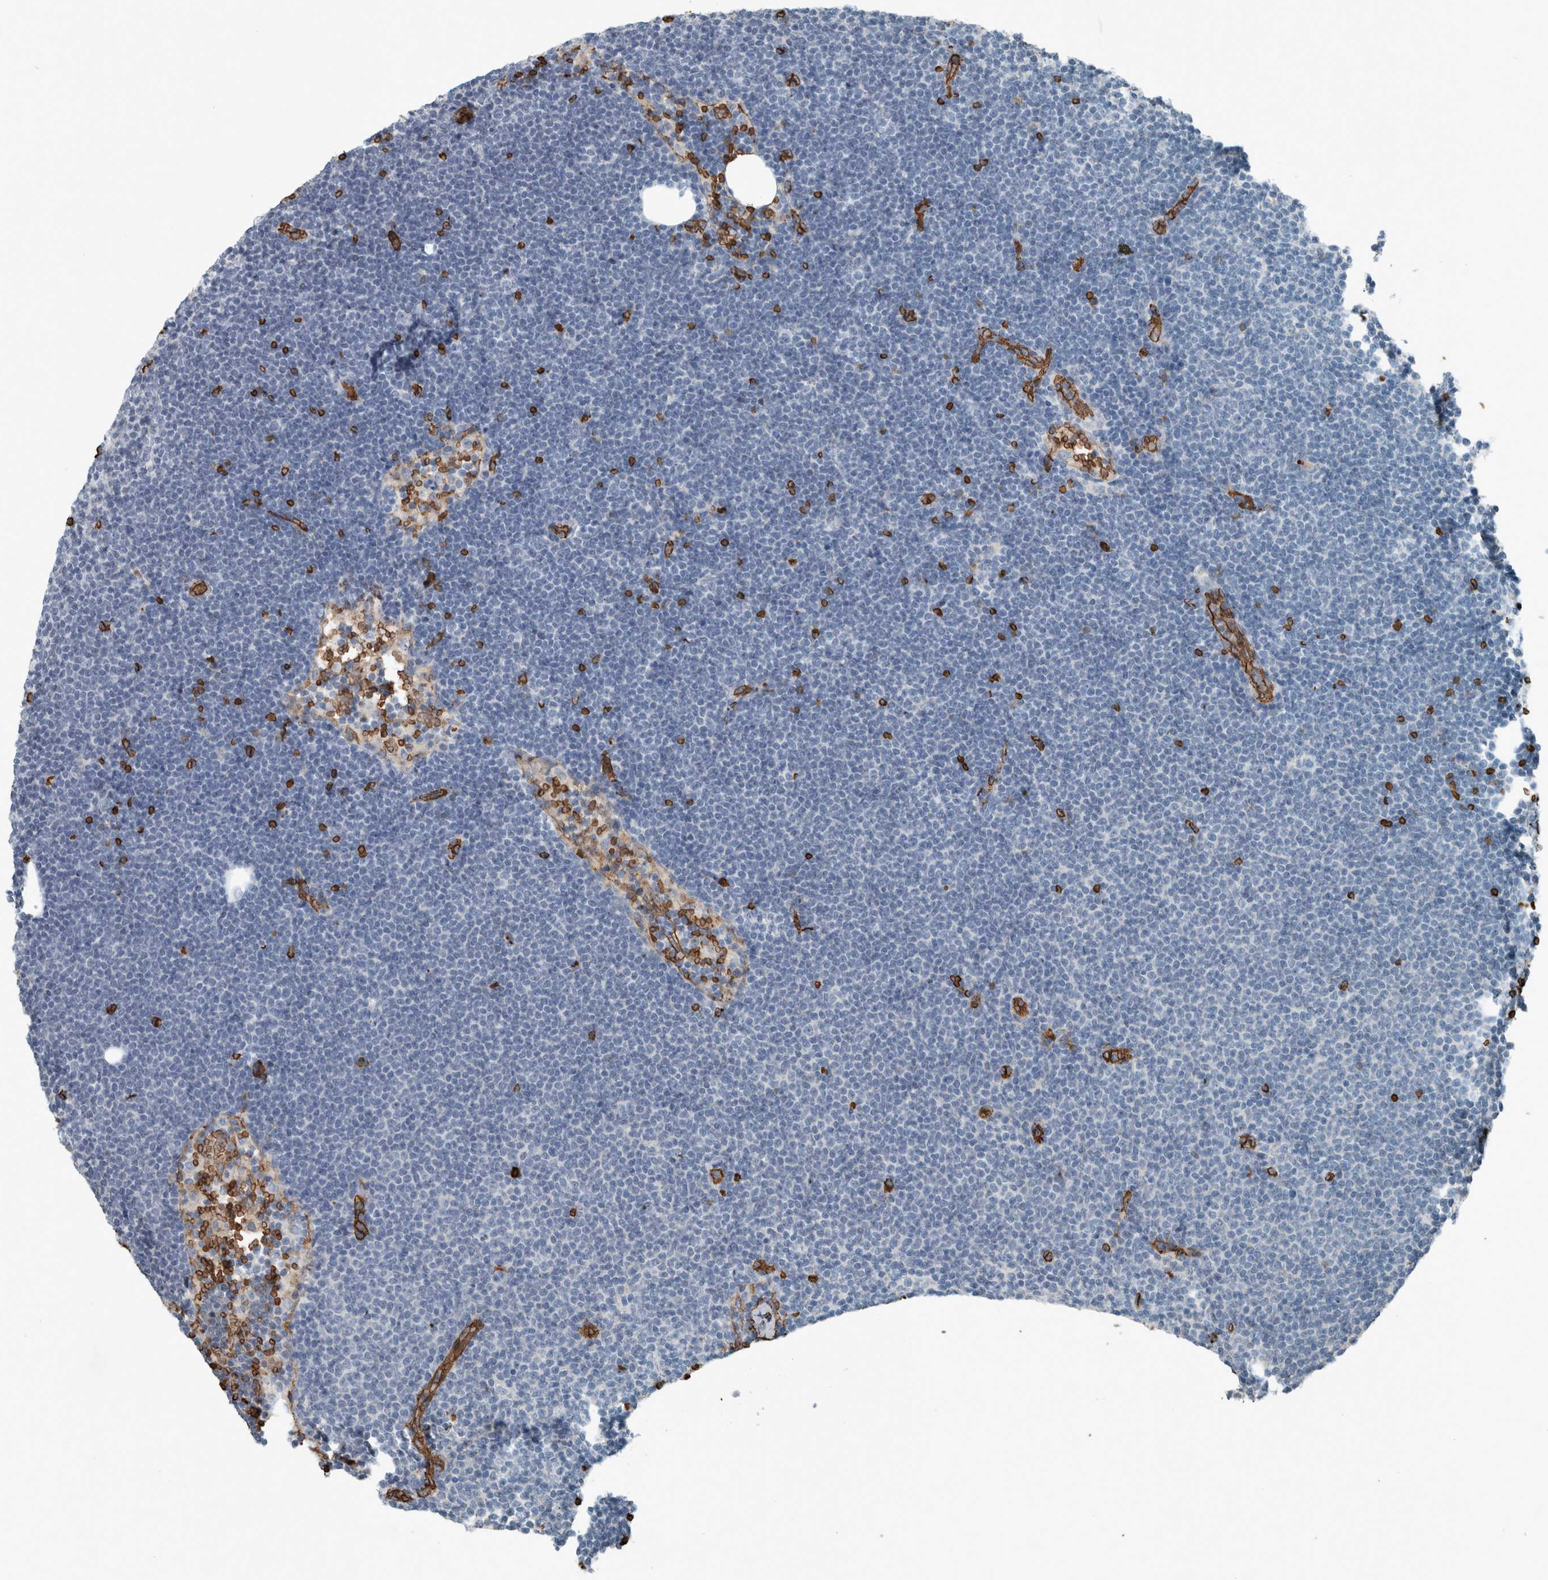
{"staining": {"intensity": "negative", "quantity": "none", "location": "none"}, "tissue": "lymphoma", "cell_type": "Tumor cells", "image_type": "cancer", "snomed": [{"axis": "morphology", "description": "Malignant lymphoma, non-Hodgkin's type, Low grade"}, {"axis": "topography", "description": "Lymph node"}], "caption": "A histopathology image of human lymphoma is negative for staining in tumor cells.", "gene": "LBP", "patient": {"sex": "female", "age": 53}}